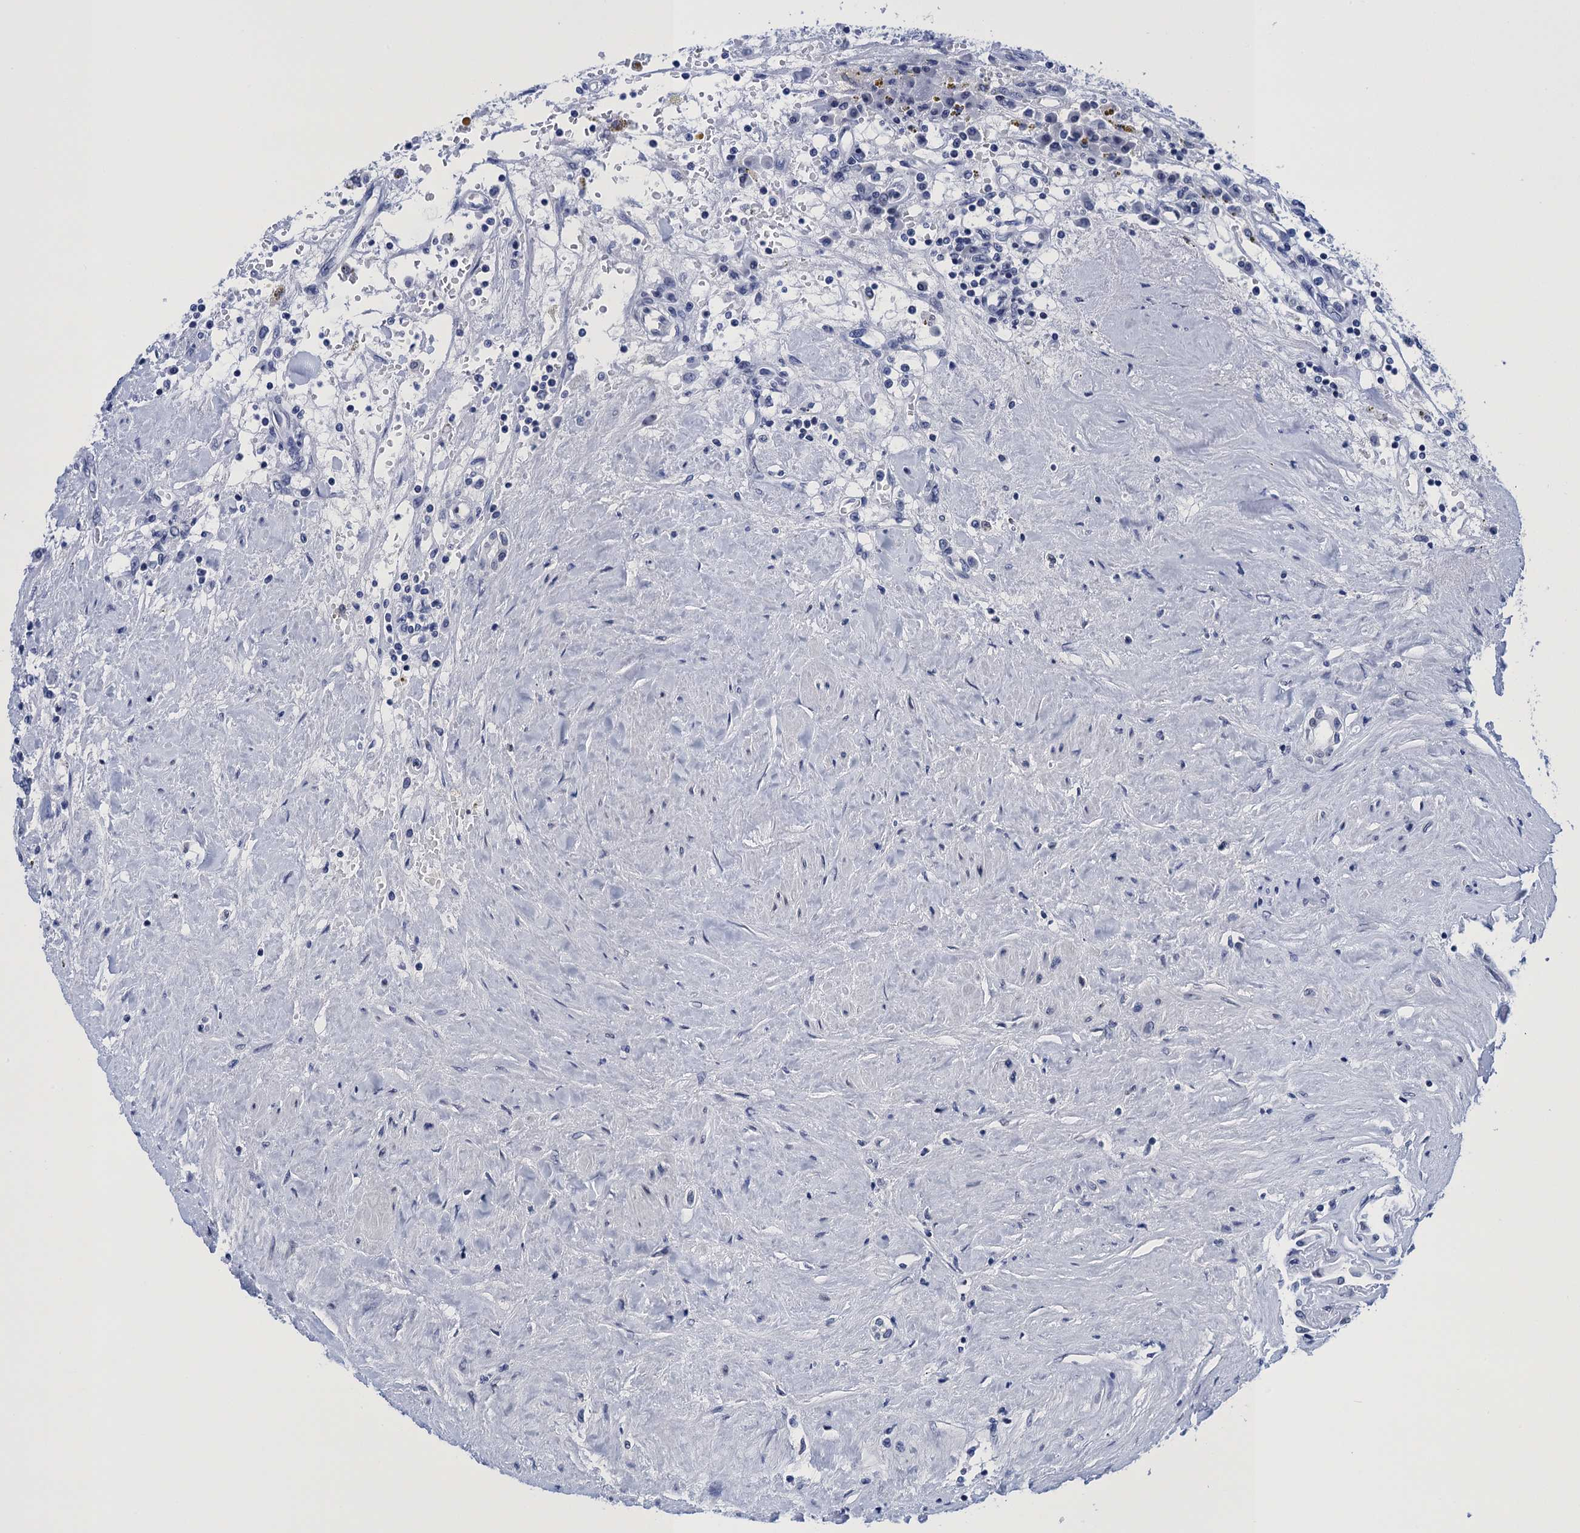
{"staining": {"intensity": "negative", "quantity": "none", "location": "none"}, "tissue": "renal cancer", "cell_type": "Tumor cells", "image_type": "cancer", "snomed": [{"axis": "morphology", "description": "Adenocarcinoma, NOS"}, {"axis": "topography", "description": "Kidney"}], "caption": "The IHC image has no significant expression in tumor cells of adenocarcinoma (renal) tissue.", "gene": "METTL25", "patient": {"sex": "male", "age": 56}}